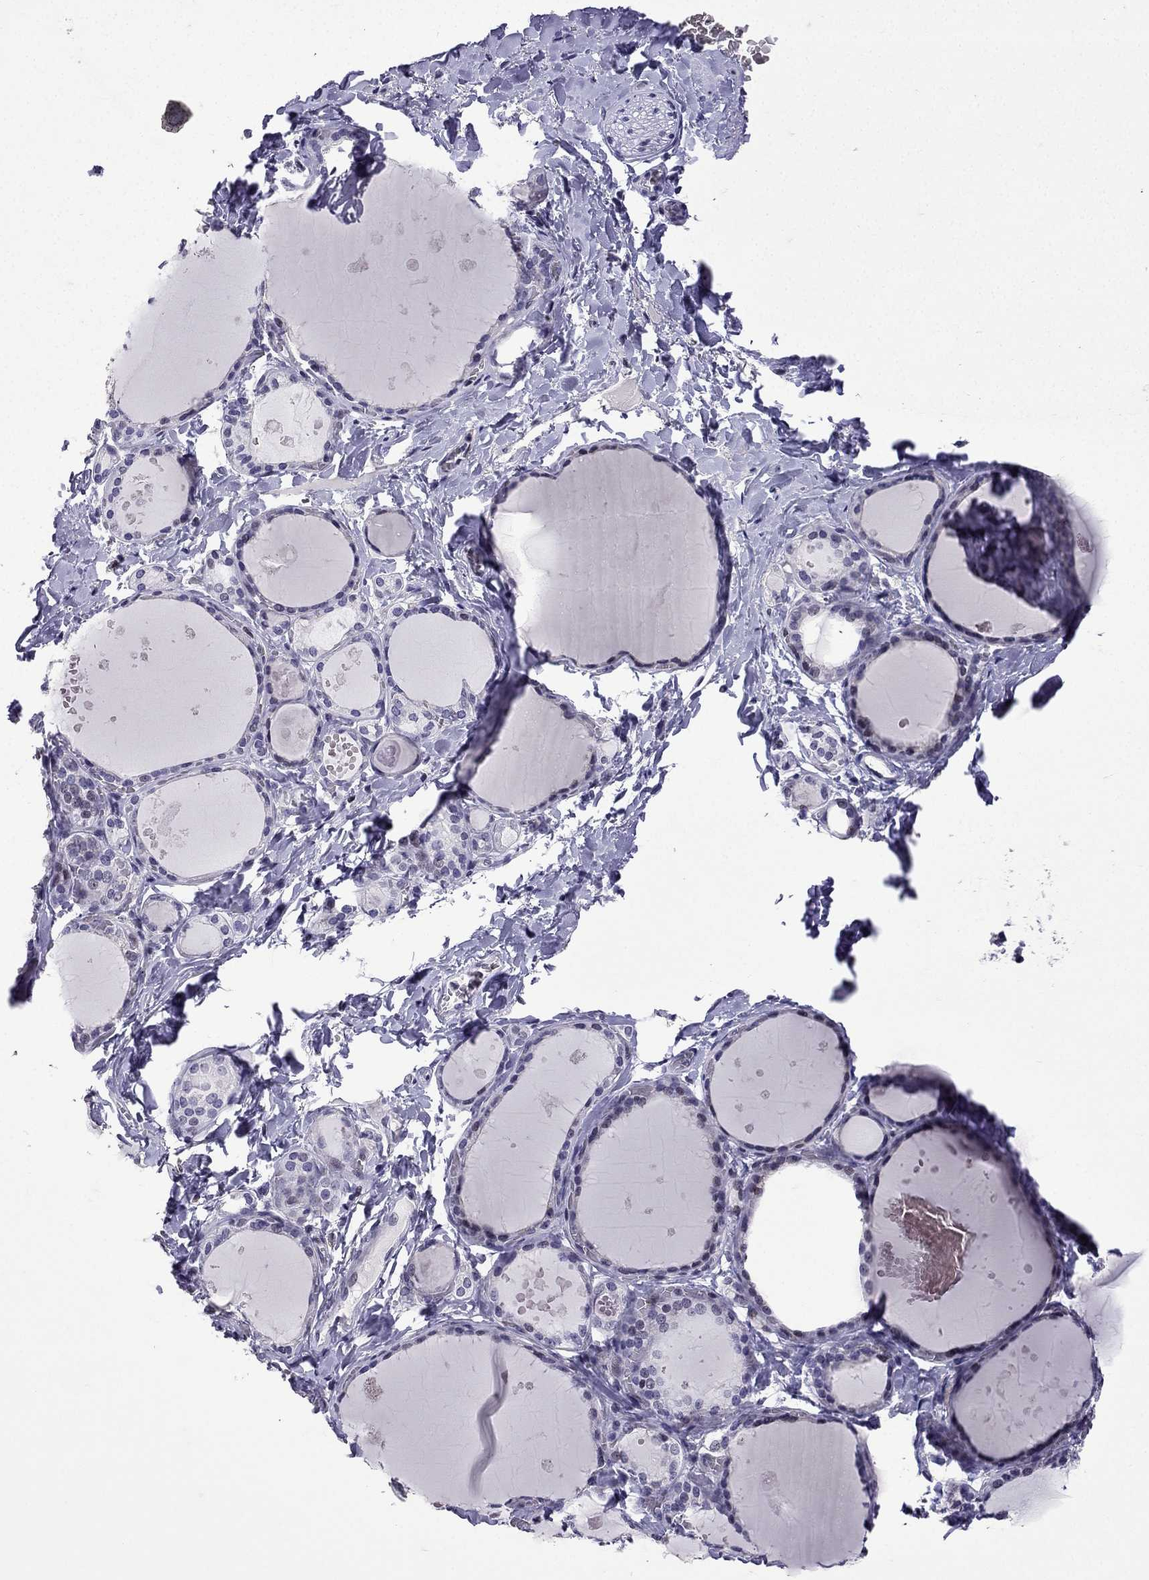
{"staining": {"intensity": "negative", "quantity": "none", "location": "none"}, "tissue": "thyroid gland", "cell_type": "Glandular cells", "image_type": "normal", "snomed": [{"axis": "morphology", "description": "Normal tissue, NOS"}, {"axis": "topography", "description": "Thyroid gland"}], "caption": "Glandular cells show no significant protein staining in normal thyroid gland. (Brightfield microscopy of DAB IHC at high magnification).", "gene": "TTN", "patient": {"sex": "female", "age": 56}}